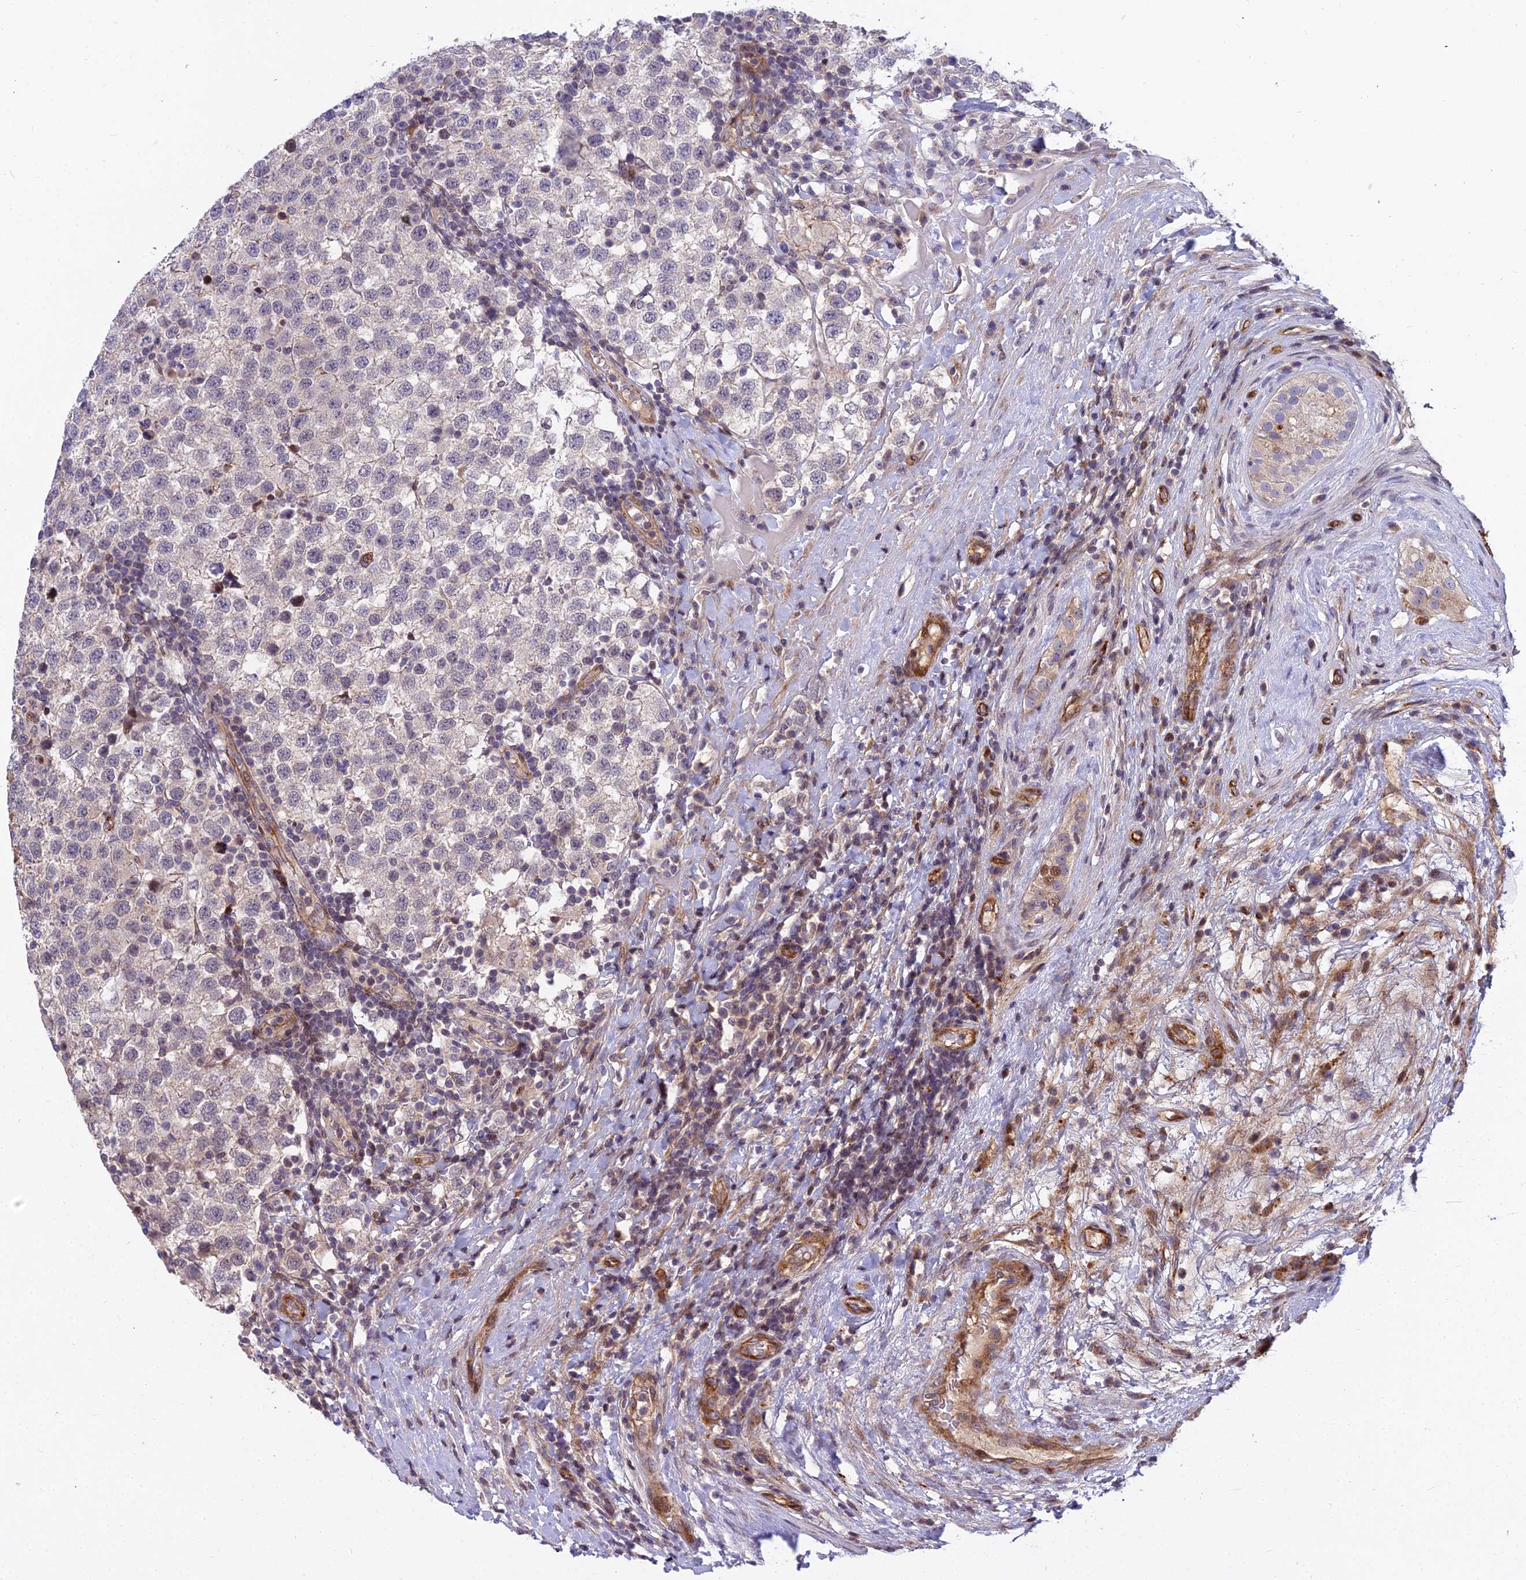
{"staining": {"intensity": "negative", "quantity": "none", "location": "none"}, "tissue": "testis cancer", "cell_type": "Tumor cells", "image_type": "cancer", "snomed": [{"axis": "morphology", "description": "Seminoma, NOS"}, {"axis": "topography", "description": "Testis"}], "caption": "Tumor cells show no significant staining in testis cancer. Brightfield microscopy of immunohistochemistry (IHC) stained with DAB (3,3'-diaminobenzidine) (brown) and hematoxylin (blue), captured at high magnification.", "gene": "GLYATL3", "patient": {"sex": "male", "age": 34}}